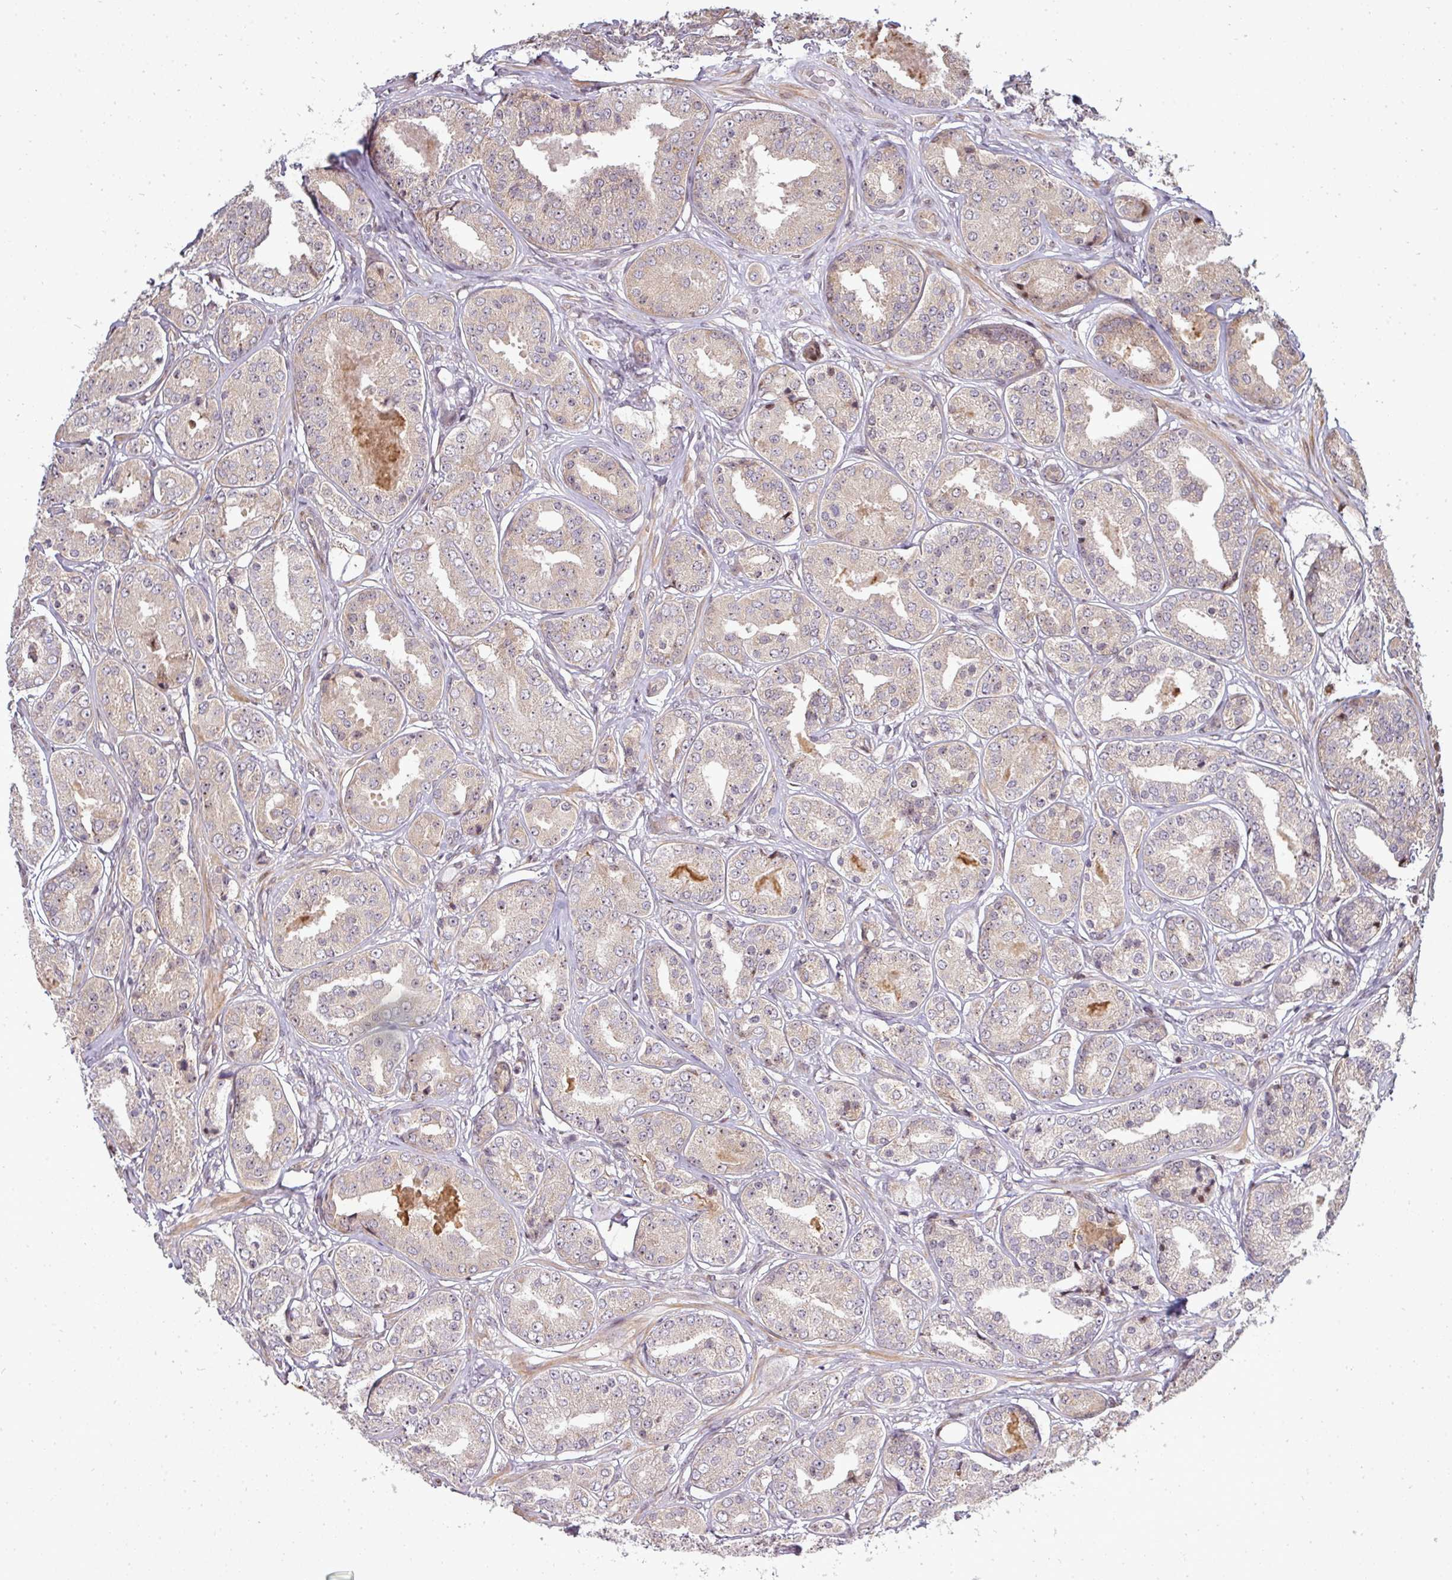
{"staining": {"intensity": "weak", "quantity": "25%-75%", "location": "cytoplasmic/membranous"}, "tissue": "prostate cancer", "cell_type": "Tumor cells", "image_type": "cancer", "snomed": [{"axis": "morphology", "description": "Adenocarcinoma, High grade"}, {"axis": "topography", "description": "Prostate"}], "caption": "Human prostate adenocarcinoma (high-grade) stained for a protein (brown) displays weak cytoplasmic/membranous positive positivity in about 25%-75% of tumor cells.", "gene": "PATZ1", "patient": {"sex": "male", "age": 63}}